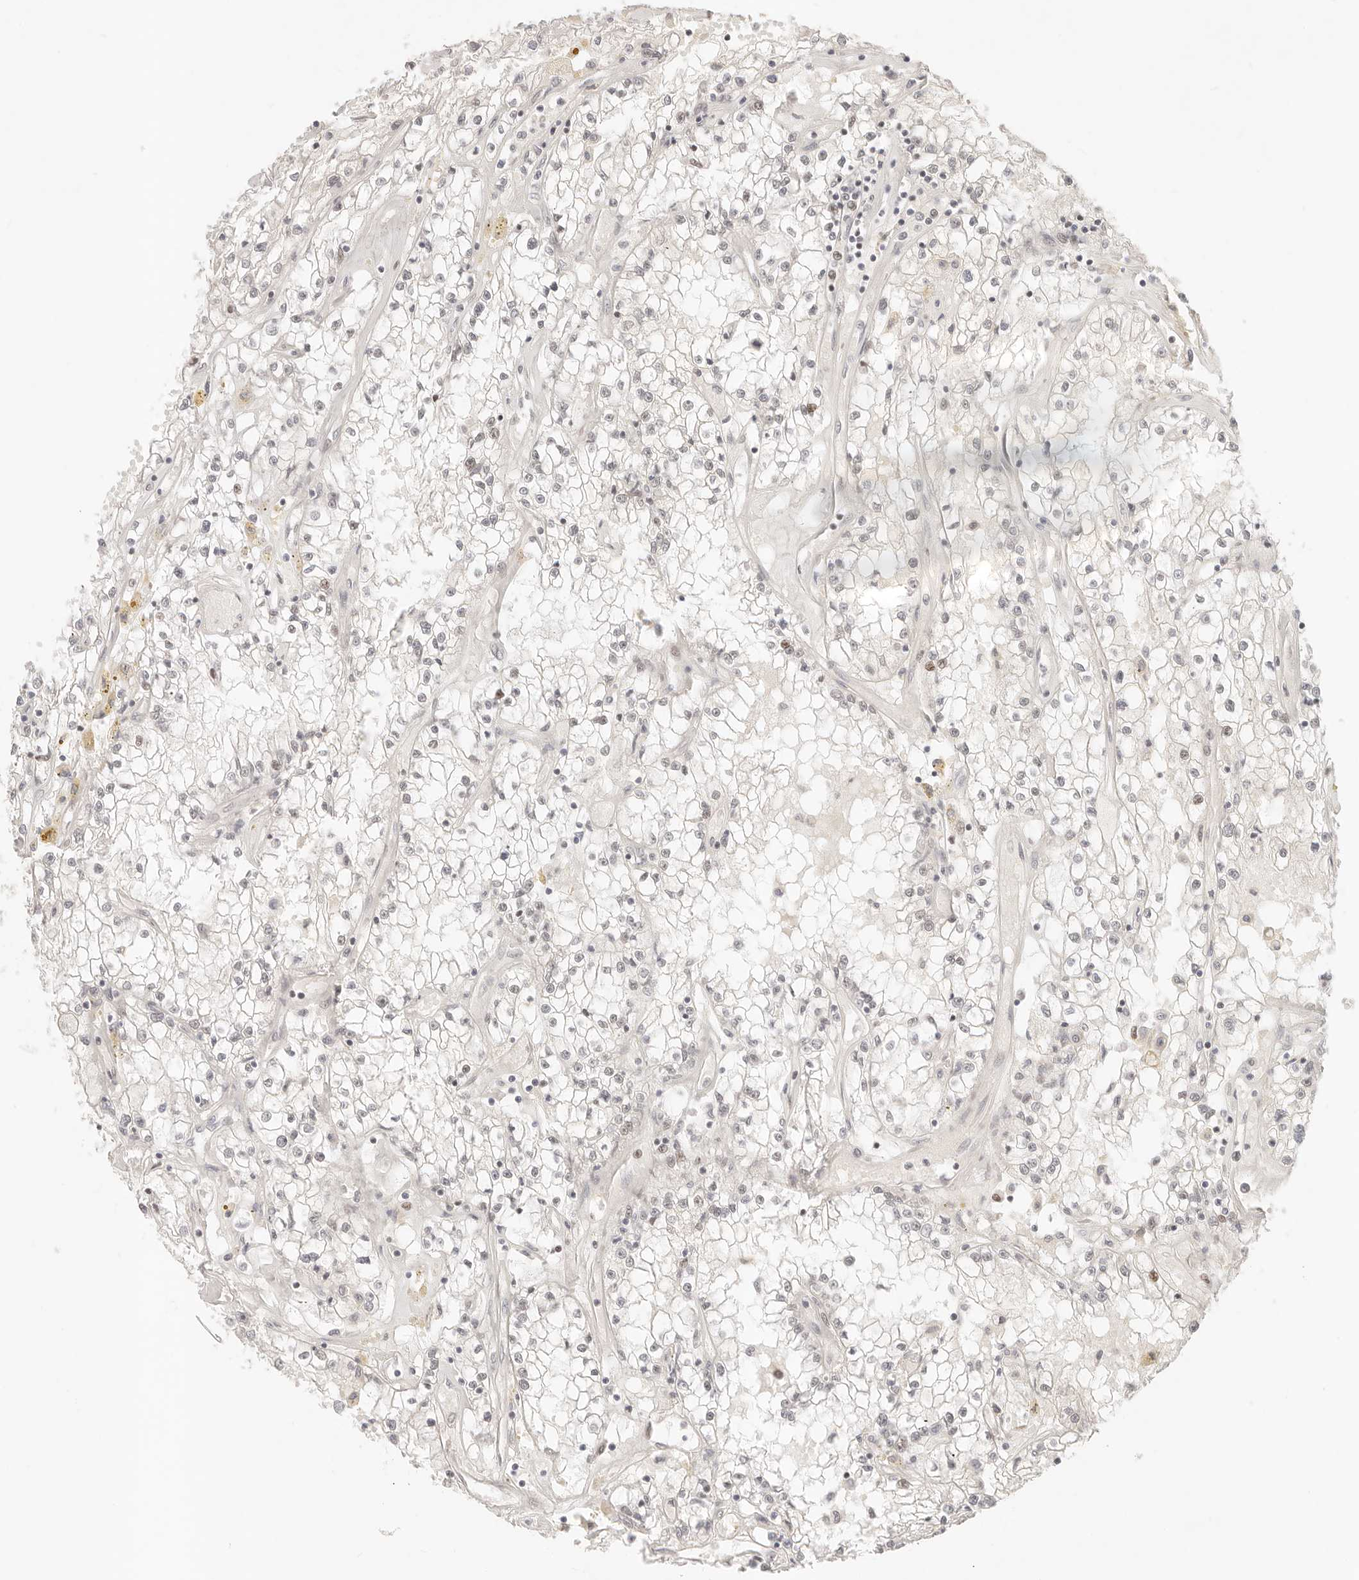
{"staining": {"intensity": "negative", "quantity": "none", "location": "none"}, "tissue": "renal cancer", "cell_type": "Tumor cells", "image_type": "cancer", "snomed": [{"axis": "morphology", "description": "Adenocarcinoma, NOS"}, {"axis": "topography", "description": "Kidney"}], "caption": "Protein analysis of renal cancer (adenocarcinoma) reveals no significant positivity in tumor cells.", "gene": "HOXC5", "patient": {"sex": "male", "age": 56}}